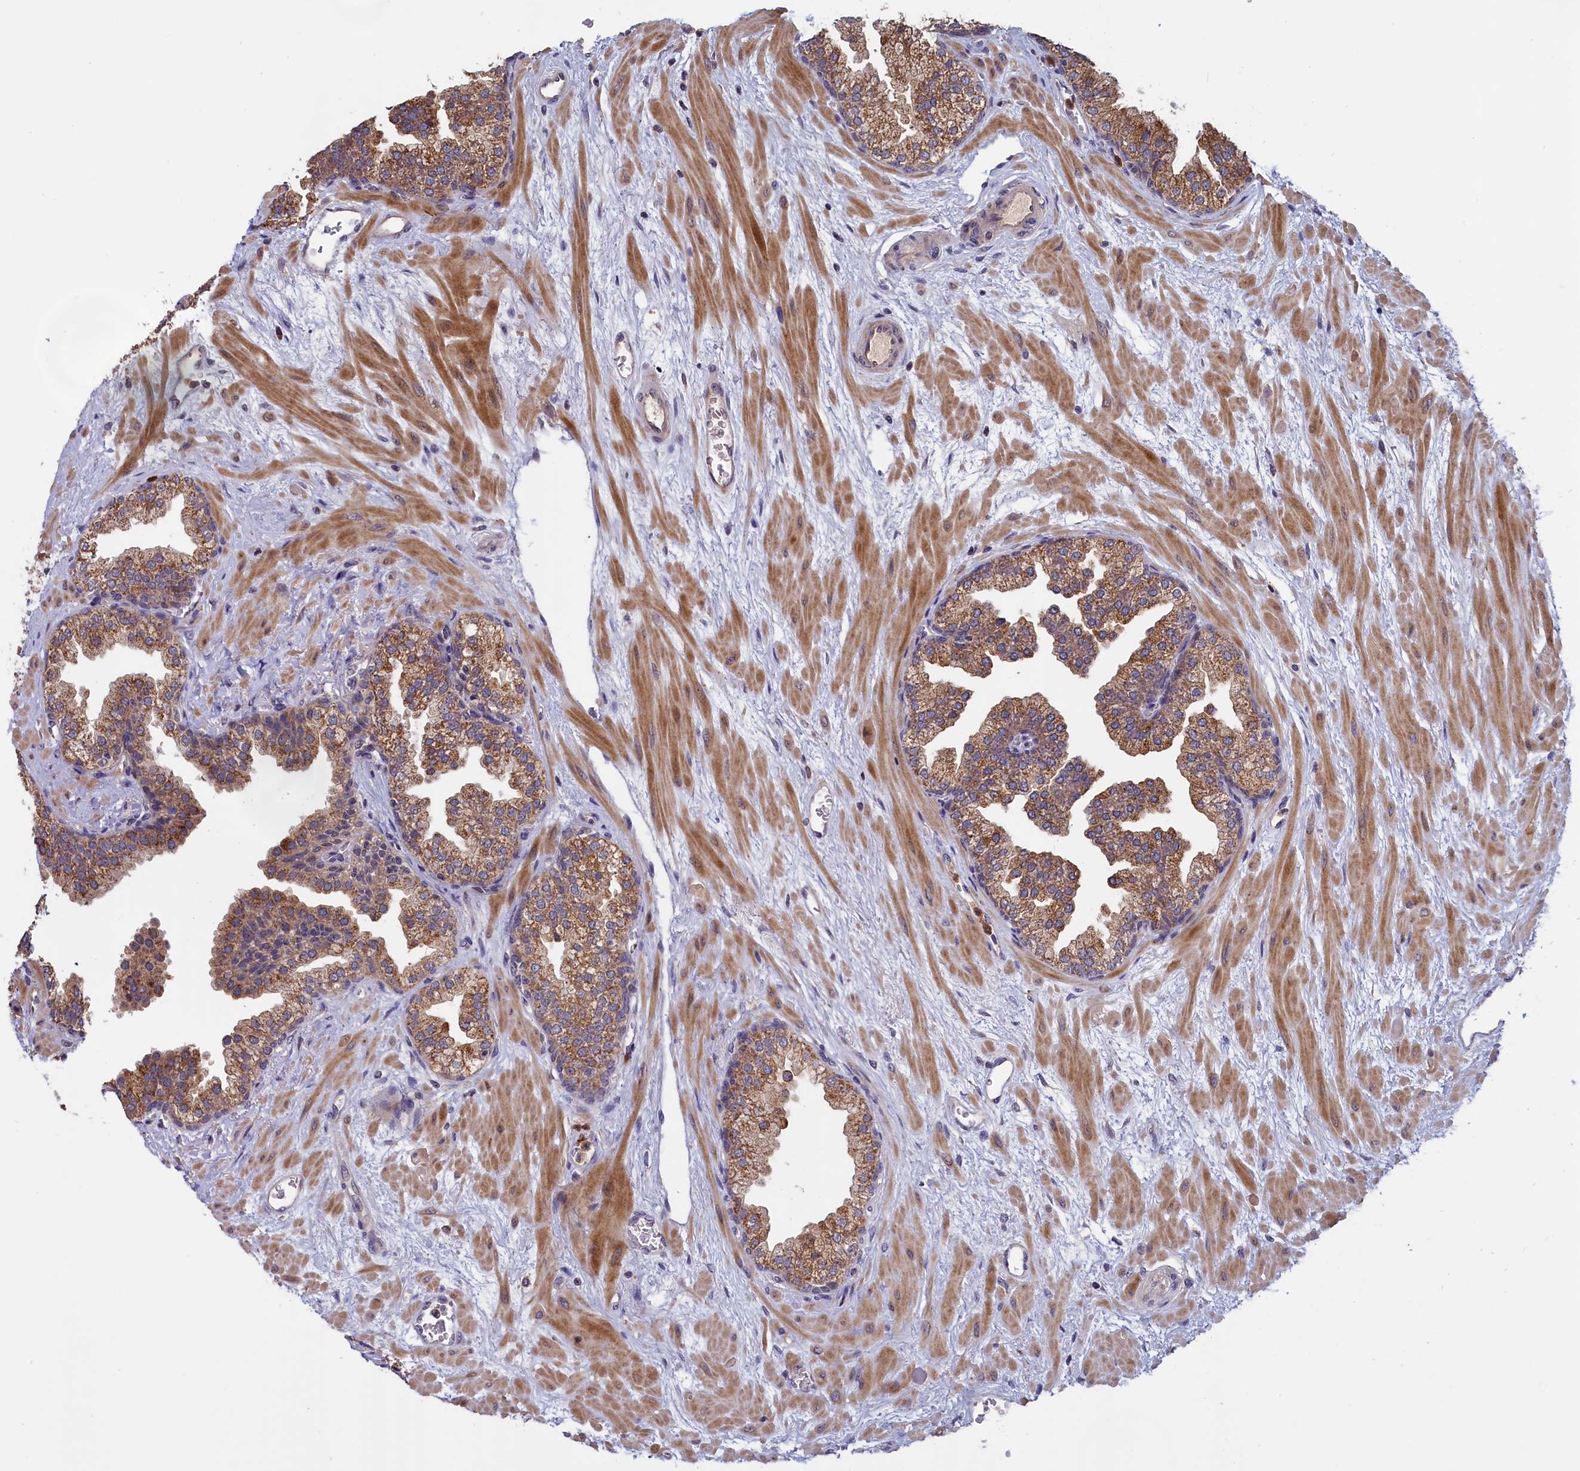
{"staining": {"intensity": "moderate", "quantity": ">75%", "location": "cytoplasmic/membranous"}, "tissue": "prostate", "cell_type": "Glandular cells", "image_type": "normal", "snomed": [{"axis": "morphology", "description": "Normal tissue, NOS"}, {"axis": "topography", "description": "Prostate"}], "caption": "Immunohistochemical staining of unremarkable prostate demonstrates moderate cytoplasmic/membranous protein positivity in approximately >75% of glandular cells. The staining was performed using DAB to visualize the protein expression in brown, while the nuclei were stained in blue with hematoxylin (Magnification: 20x).", "gene": "EPB41L4B", "patient": {"sex": "male", "age": 48}}